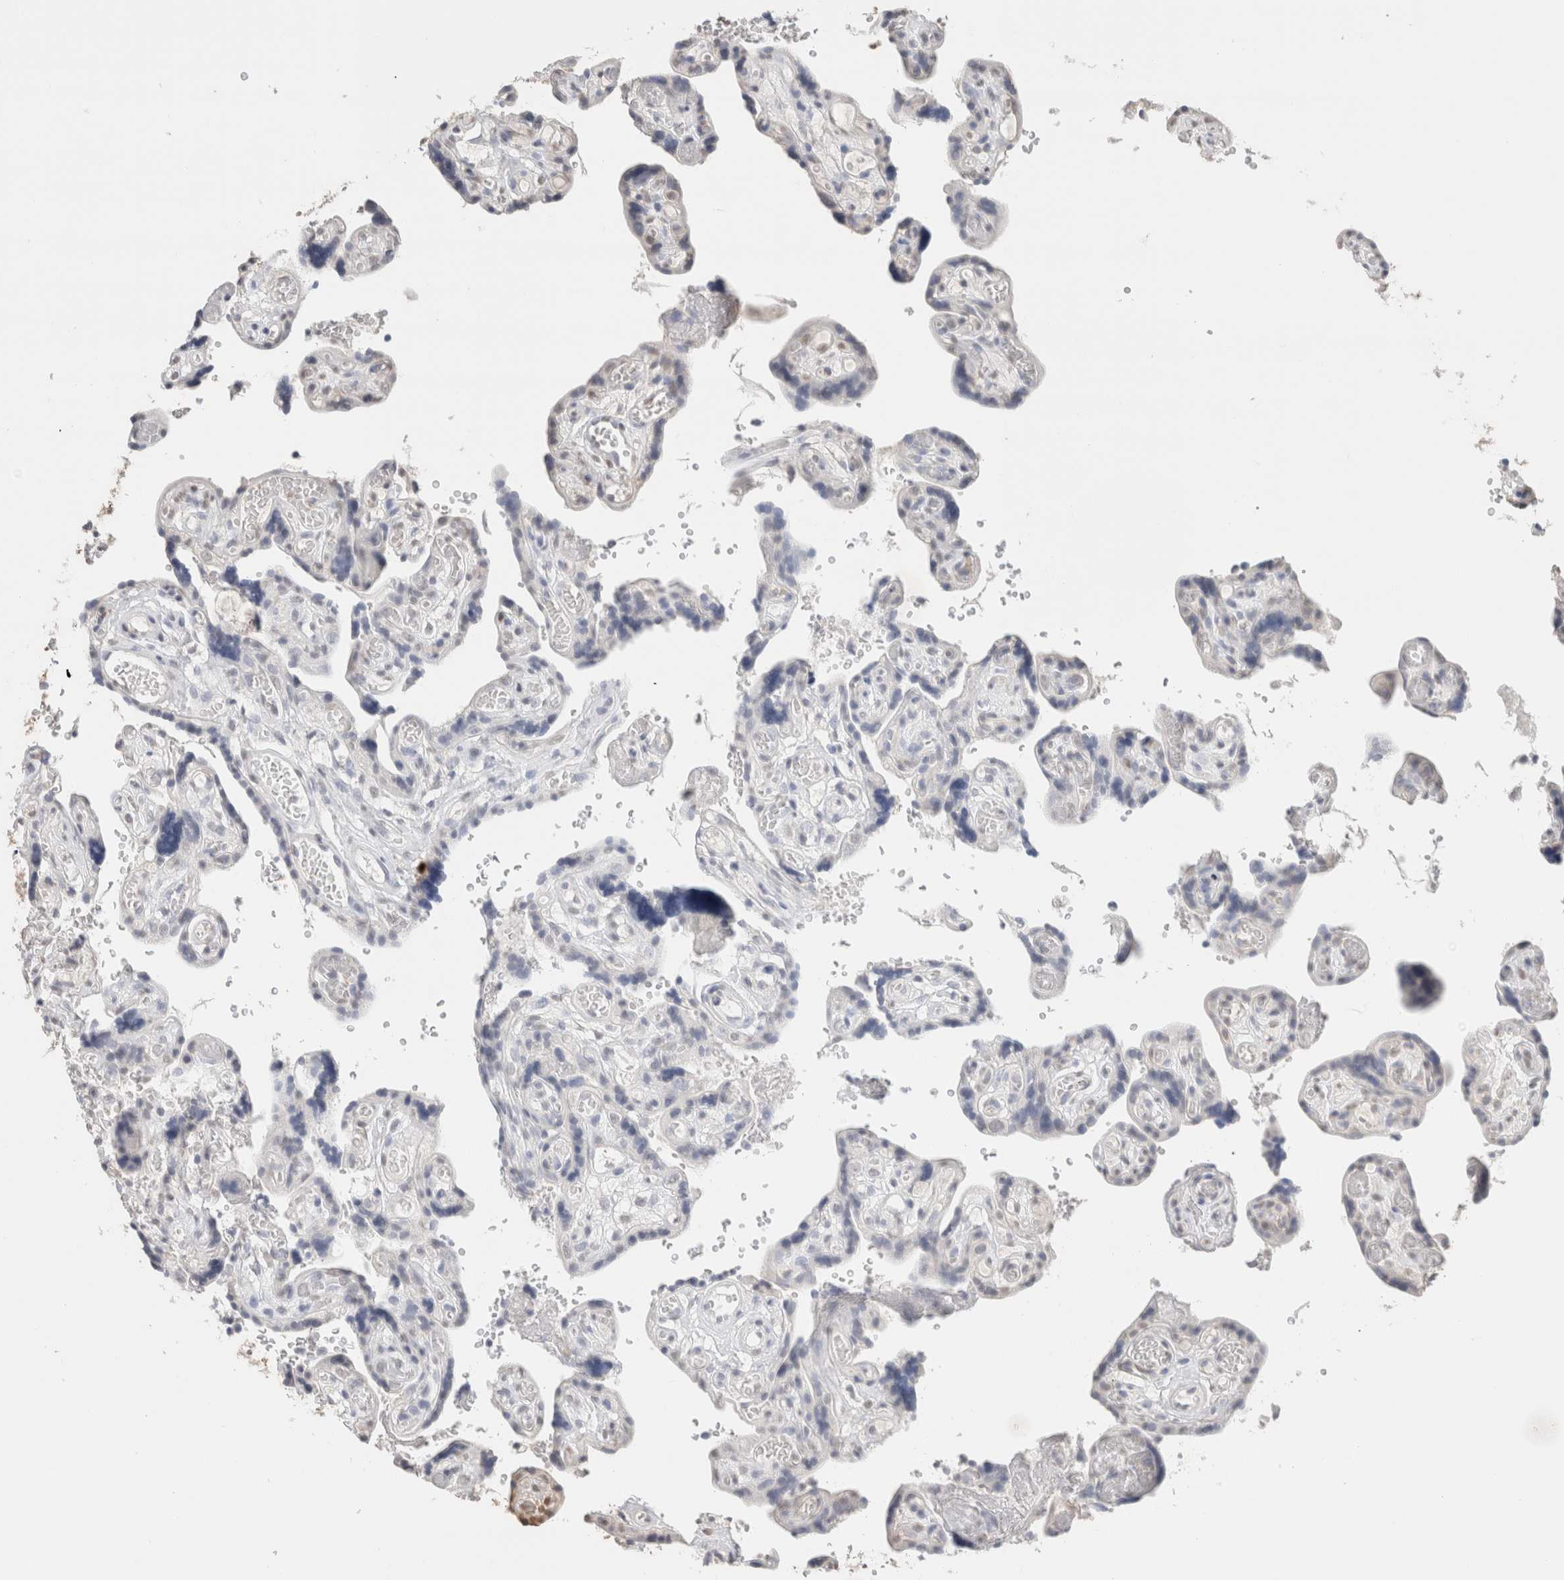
{"staining": {"intensity": "weak", "quantity": "25%-75%", "location": "nuclear"}, "tissue": "placenta", "cell_type": "Decidual cells", "image_type": "normal", "snomed": [{"axis": "morphology", "description": "Normal tissue, NOS"}, {"axis": "topography", "description": "Placenta"}], "caption": "A high-resolution image shows IHC staining of unremarkable placenta, which shows weak nuclear staining in approximately 25%-75% of decidual cells.", "gene": "CD80", "patient": {"sex": "female", "age": 30}}